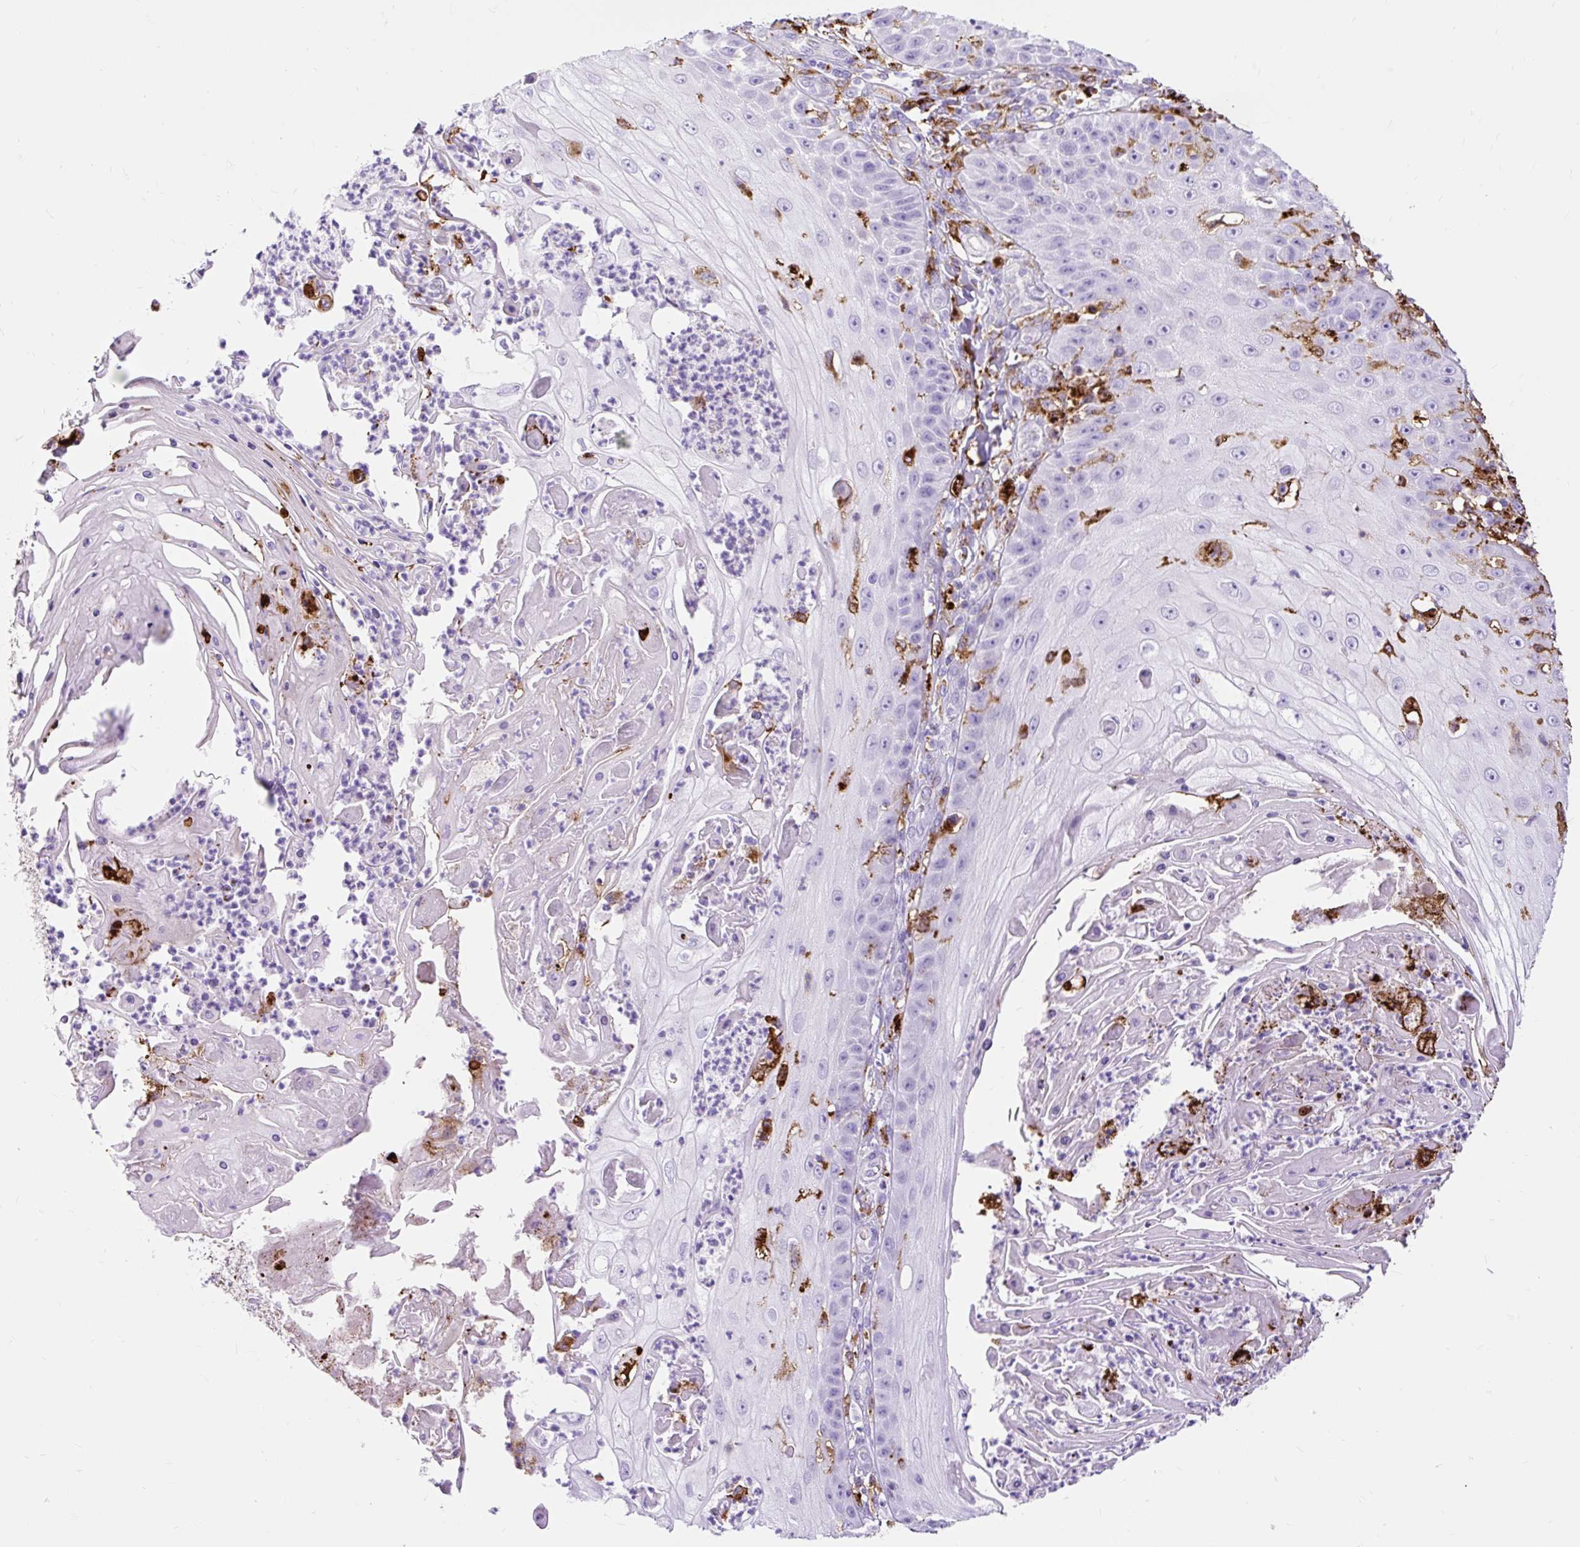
{"staining": {"intensity": "negative", "quantity": "none", "location": "none"}, "tissue": "skin cancer", "cell_type": "Tumor cells", "image_type": "cancer", "snomed": [{"axis": "morphology", "description": "Squamous cell carcinoma, NOS"}, {"axis": "topography", "description": "Skin"}], "caption": "This histopathology image is of skin squamous cell carcinoma stained with IHC to label a protein in brown with the nuclei are counter-stained blue. There is no staining in tumor cells.", "gene": "HLA-DRA", "patient": {"sex": "male", "age": 70}}